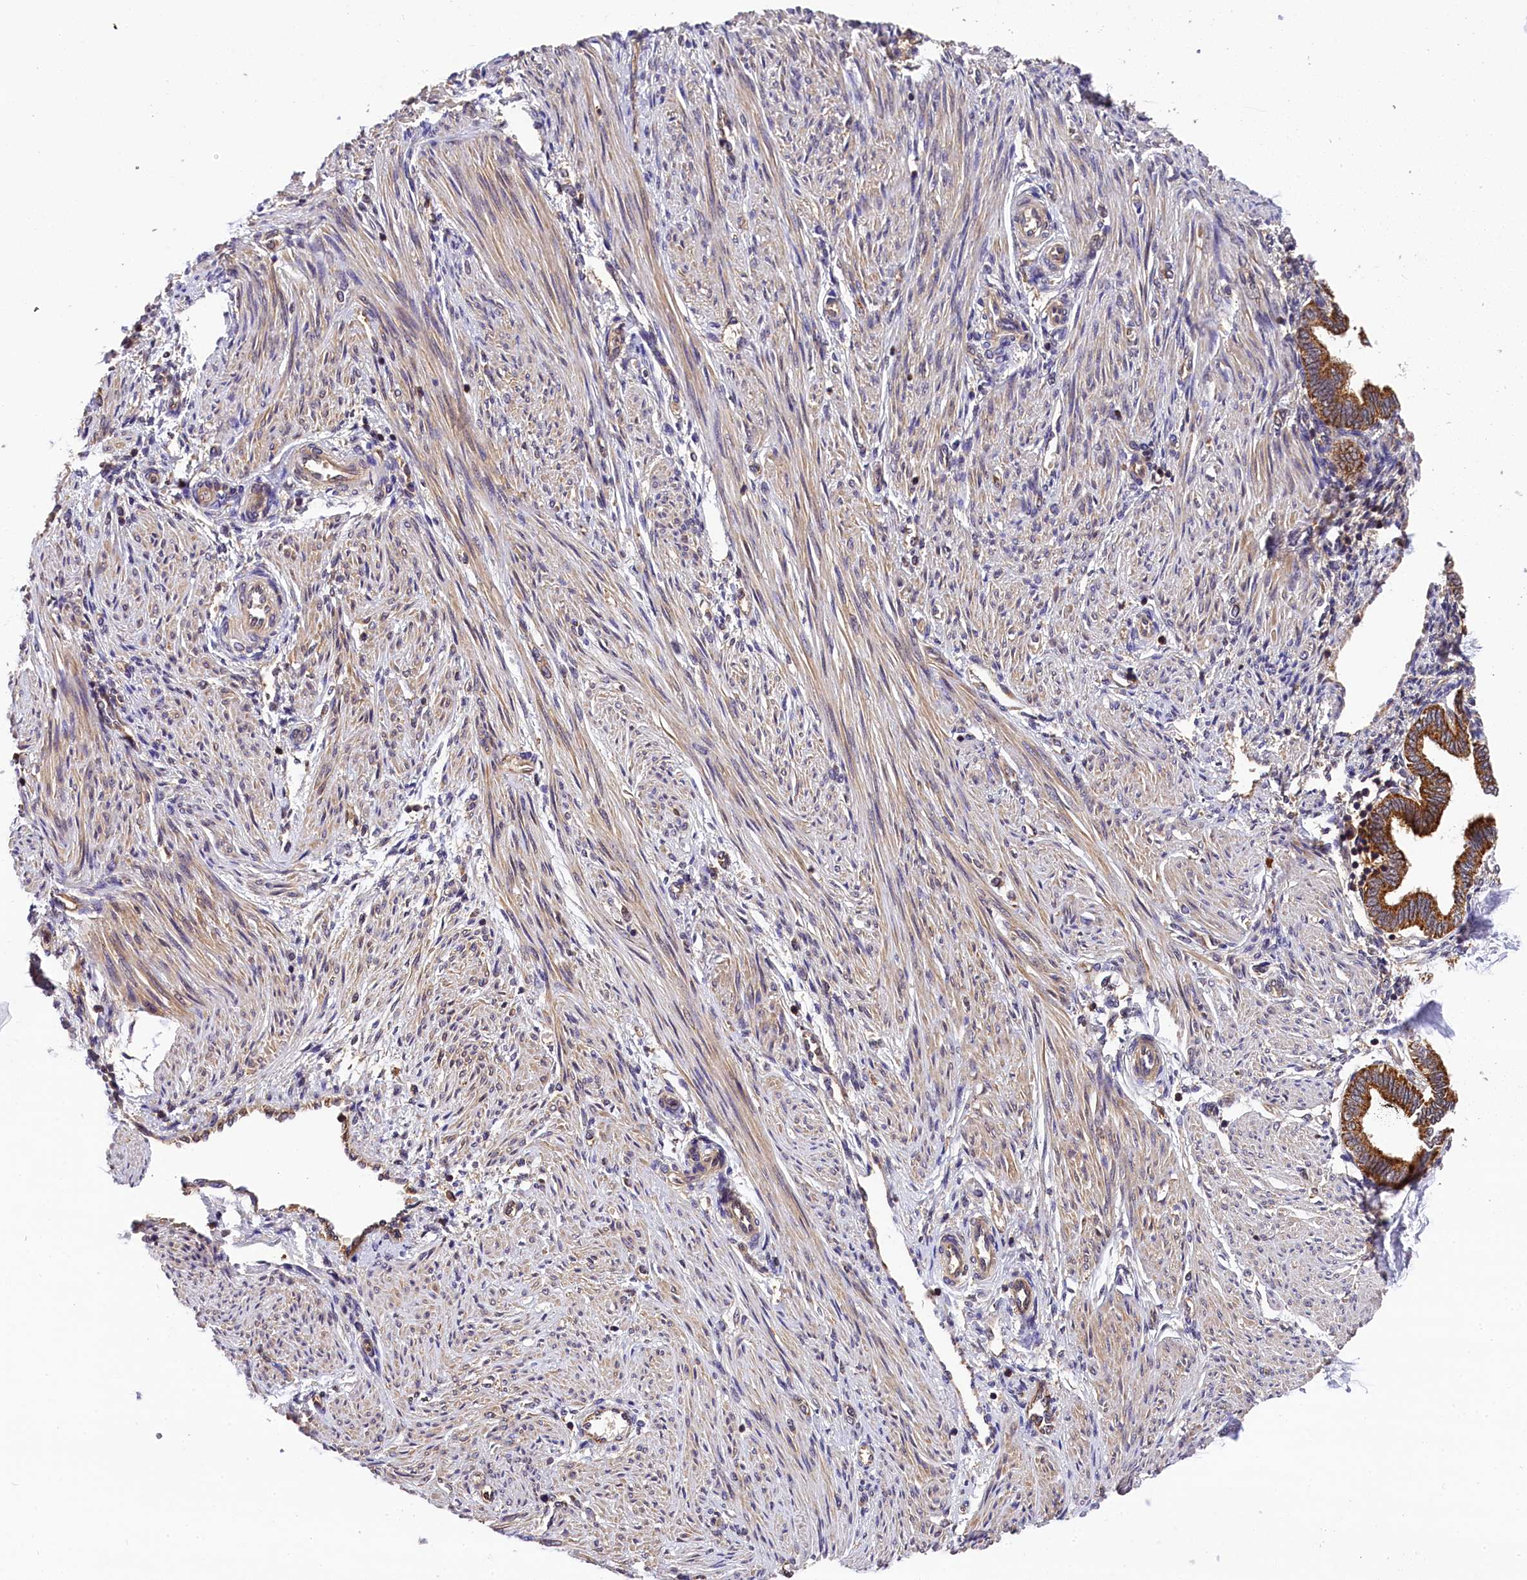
{"staining": {"intensity": "negative", "quantity": "none", "location": "none"}, "tissue": "endometrium", "cell_type": "Cells in endometrial stroma", "image_type": "normal", "snomed": [{"axis": "morphology", "description": "Normal tissue, NOS"}, {"axis": "topography", "description": "Endometrium"}], "caption": "IHC histopathology image of unremarkable endometrium: human endometrium stained with DAB reveals no significant protein staining in cells in endometrial stroma.", "gene": "EIF6", "patient": {"sex": "female", "age": 53}}